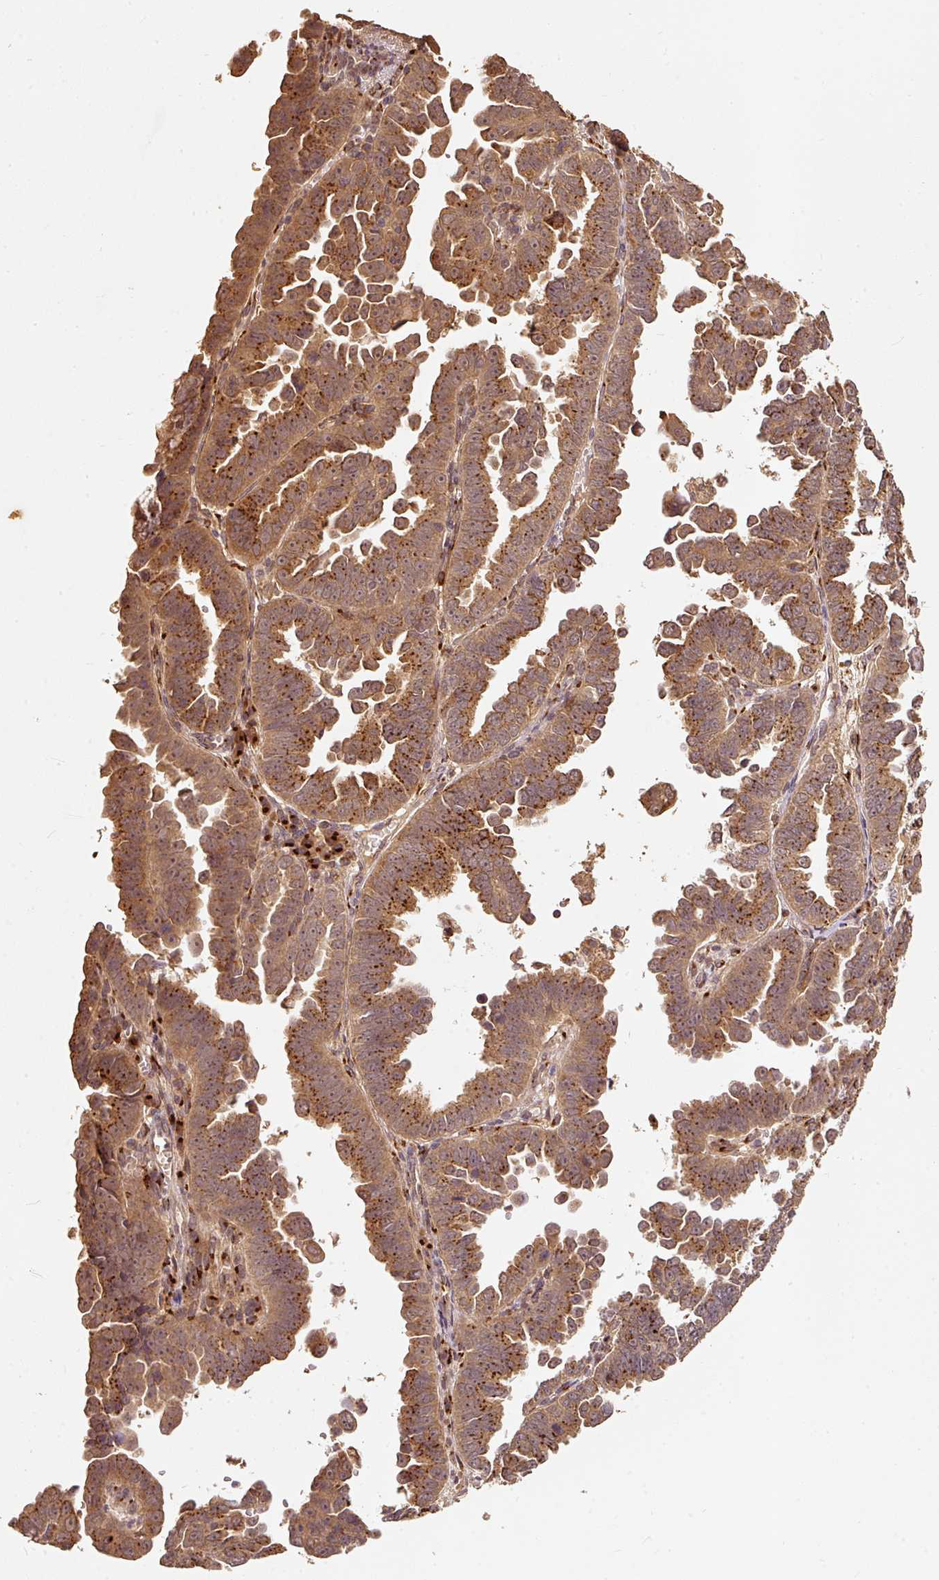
{"staining": {"intensity": "moderate", "quantity": ">75%", "location": "cytoplasmic/membranous"}, "tissue": "endometrial cancer", "cell_type": "Tumor cells", "image_type": "cancer", "snomed": [{"axis": "morphology", "description": "Adenocarcinoma, NOS"}, {"axis": "topography", "description": "Endometrium"}], "caption": "Endometrial adenocarcinoma stained with immunohistochemistry reveals moderate cytoplasmic/membranous expression in about >75% of tumor cells.", "gene": "FUT8", "patient": {"sex": "female", "age": 75}}